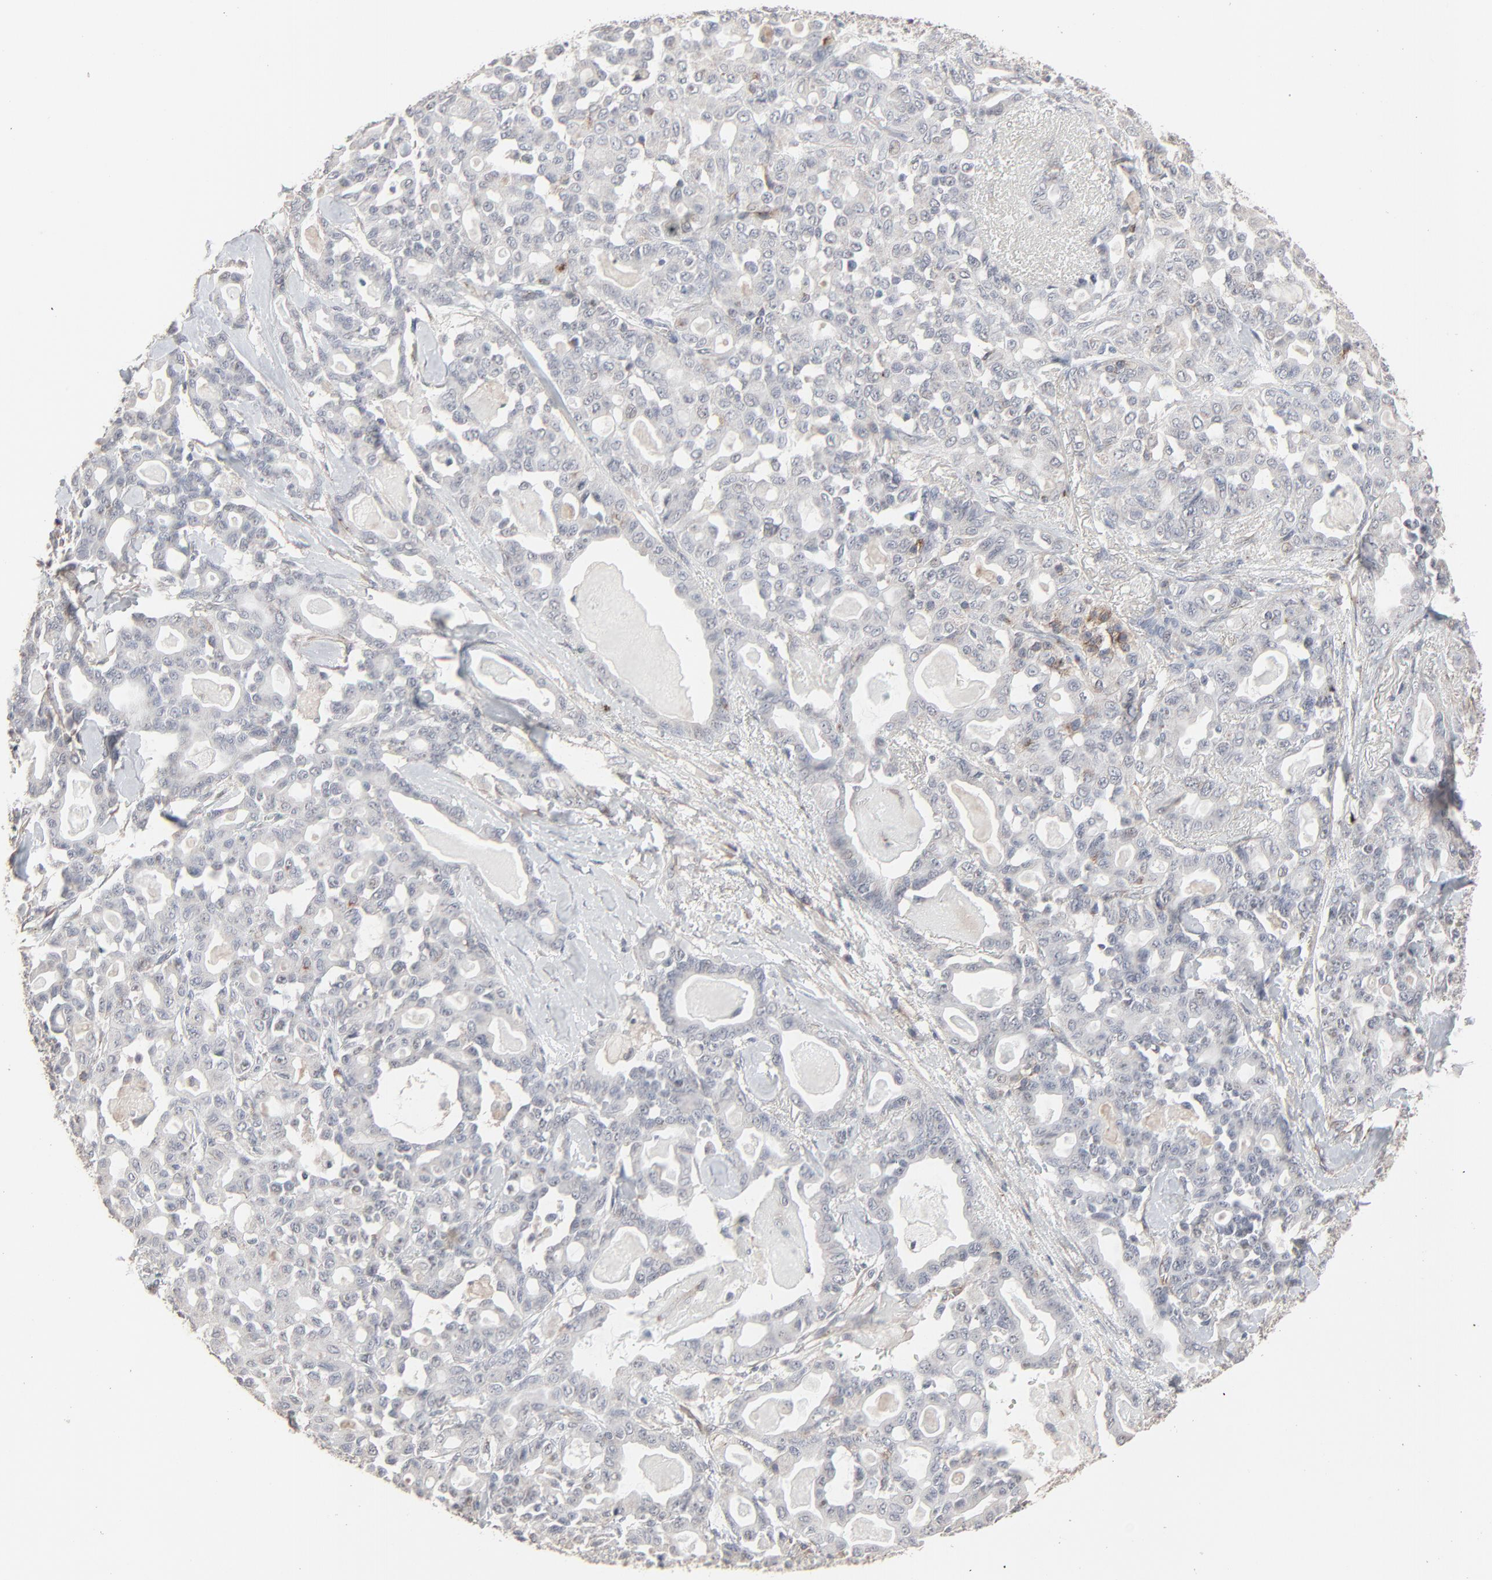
{"staining": {"intensity": "negative", "quantity": "none", "location": "none"}, "tissue": "pancreatic cancer", "cell_type": "Tumor cells", "image_type": "cancer", "snomed": [{"axis": "morphology", "description": "Adenocarcinoma, NOS"}, {"axis": "topography", "description": "Pancreas"}], "caption": "IHC of human pancreatic adenocarcinoma displays no positivity in tumor cells.", "gene": "JAM3", "patient": {"sex": "male", "age": 63}}